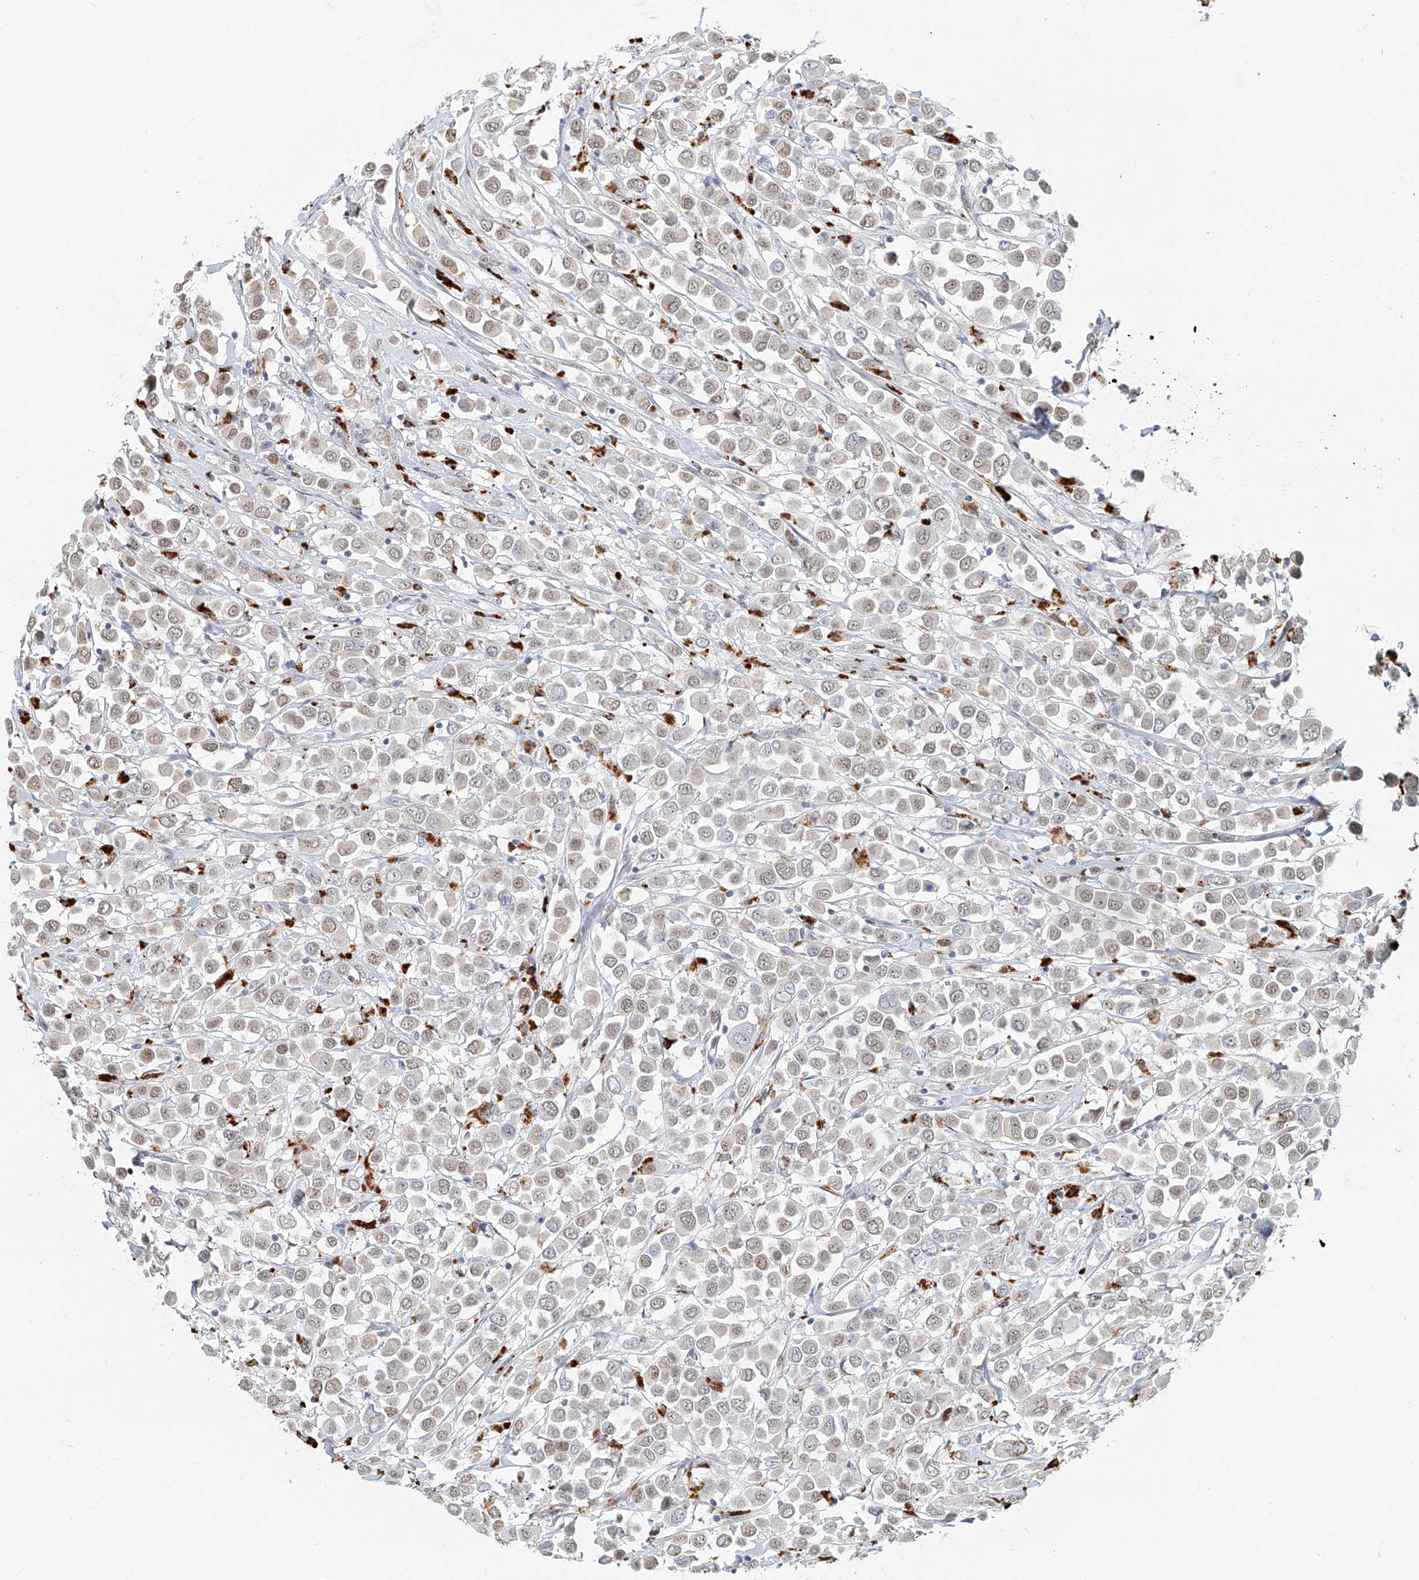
{"staining": {"intensity": "weak", "quantity": ">75%", "location": "nuclear"}, "tissue": "breast cancer", "cell_type": "Tumor cells", "image_type": "cancer", "snomed": [{"axis": "morphology", "description": "Duct carcinoma"}, {"axis": "topography", "description": "Breast"}], "caption": "The immunohistochemical stain labels weak nuclear staining in tumor cells of breast cancer (infiltrating ductal carcinoma) tissue.", "gene": "SASH1", "patient": {"sex": "female", "age": 61}}